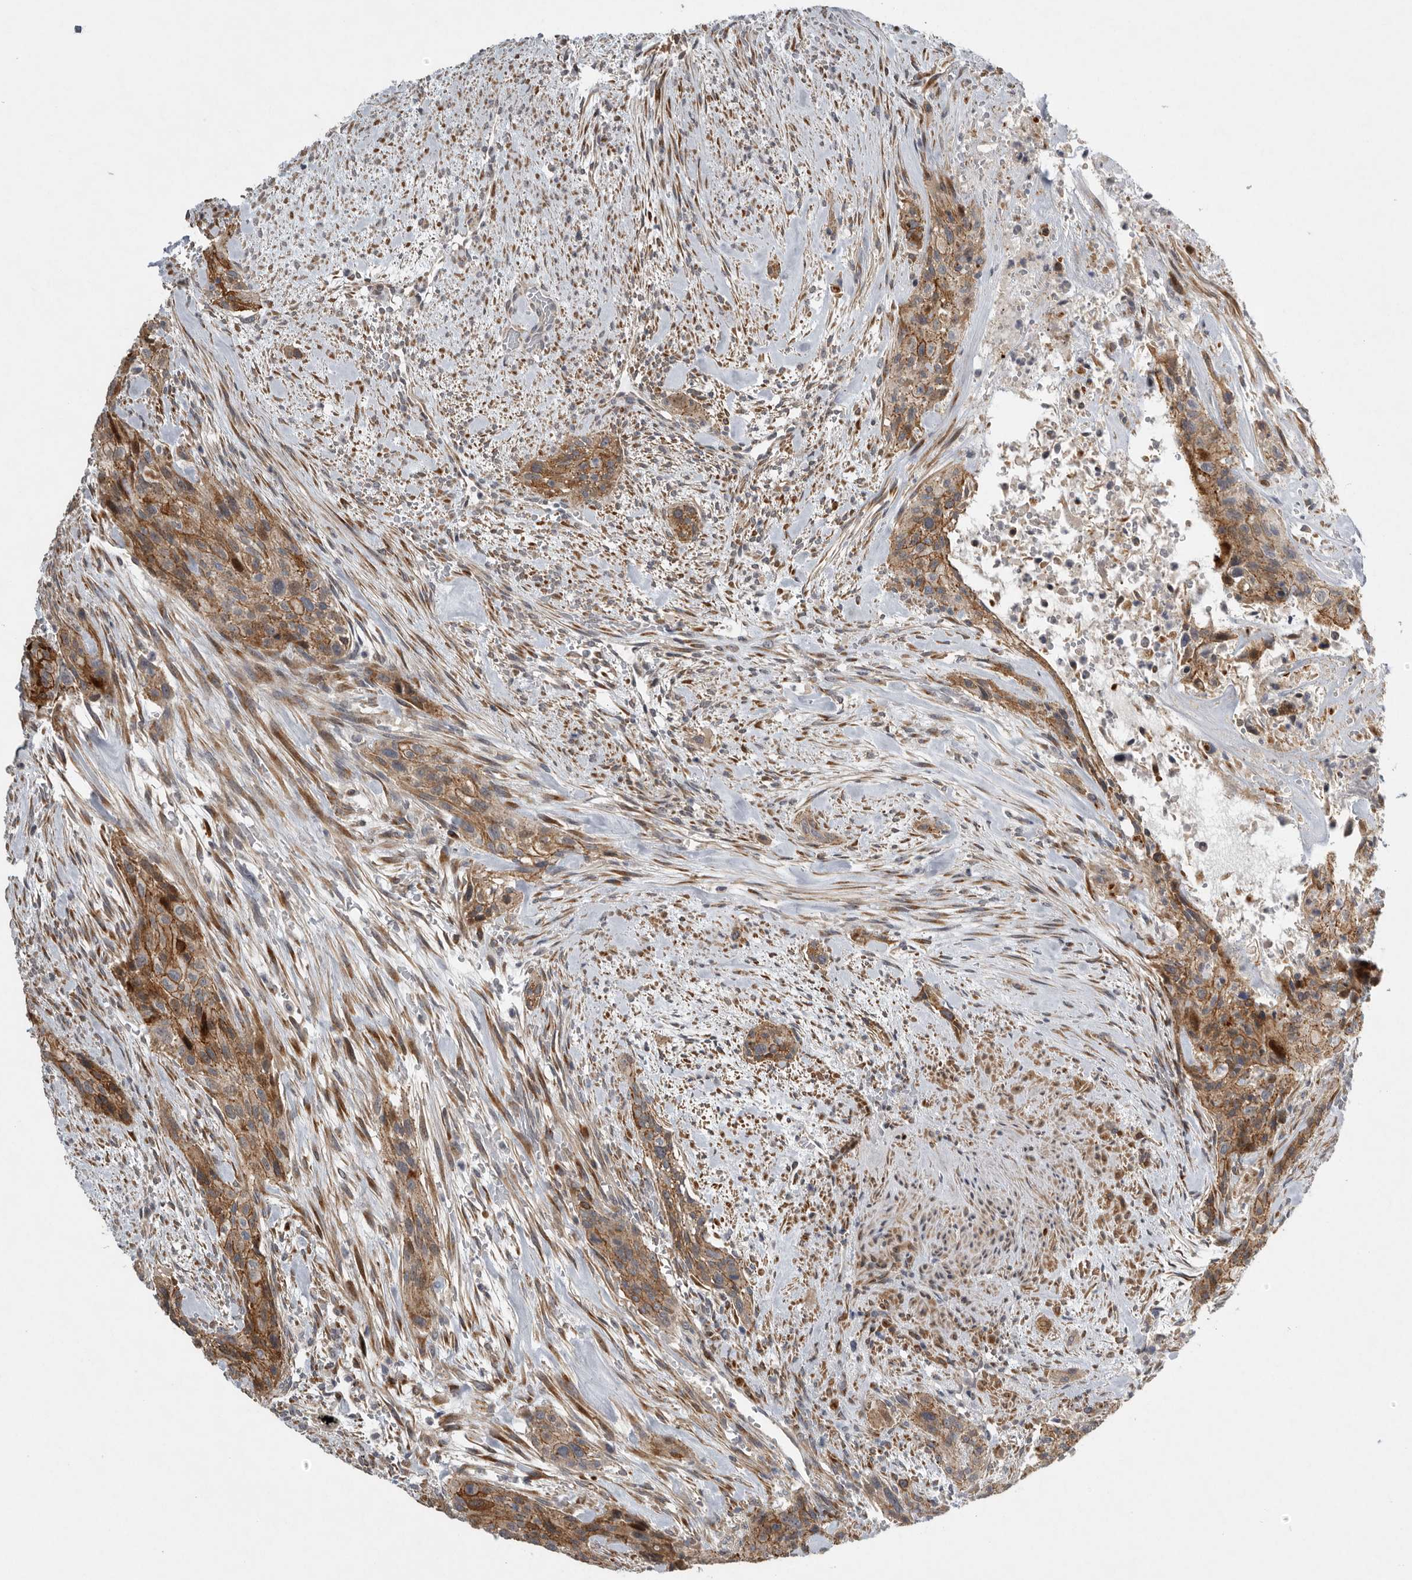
{"staining": {"intensity": "moderate", "quantity": ">75%", "location": "cytoplasmic/membranous"}, "tissue": "urothelial cancer", "cell_type": "Tumor cells", "image_type": "cancer", "snomed": [{"axis": "morphology", "description": "Urothelial carcinoma, High grade"}, {"axis": "topography", "description": "Urinary bladder"}], "caption": "Moderate cytoplasmic/membranous expression for a protein is identified in approximately >75% of tumor cells of high-grade urothelial carcinoma using immunohistochemistry (IHC).", "gene": "MPDZ", "patient": {"sex": "male", "age": 35}}